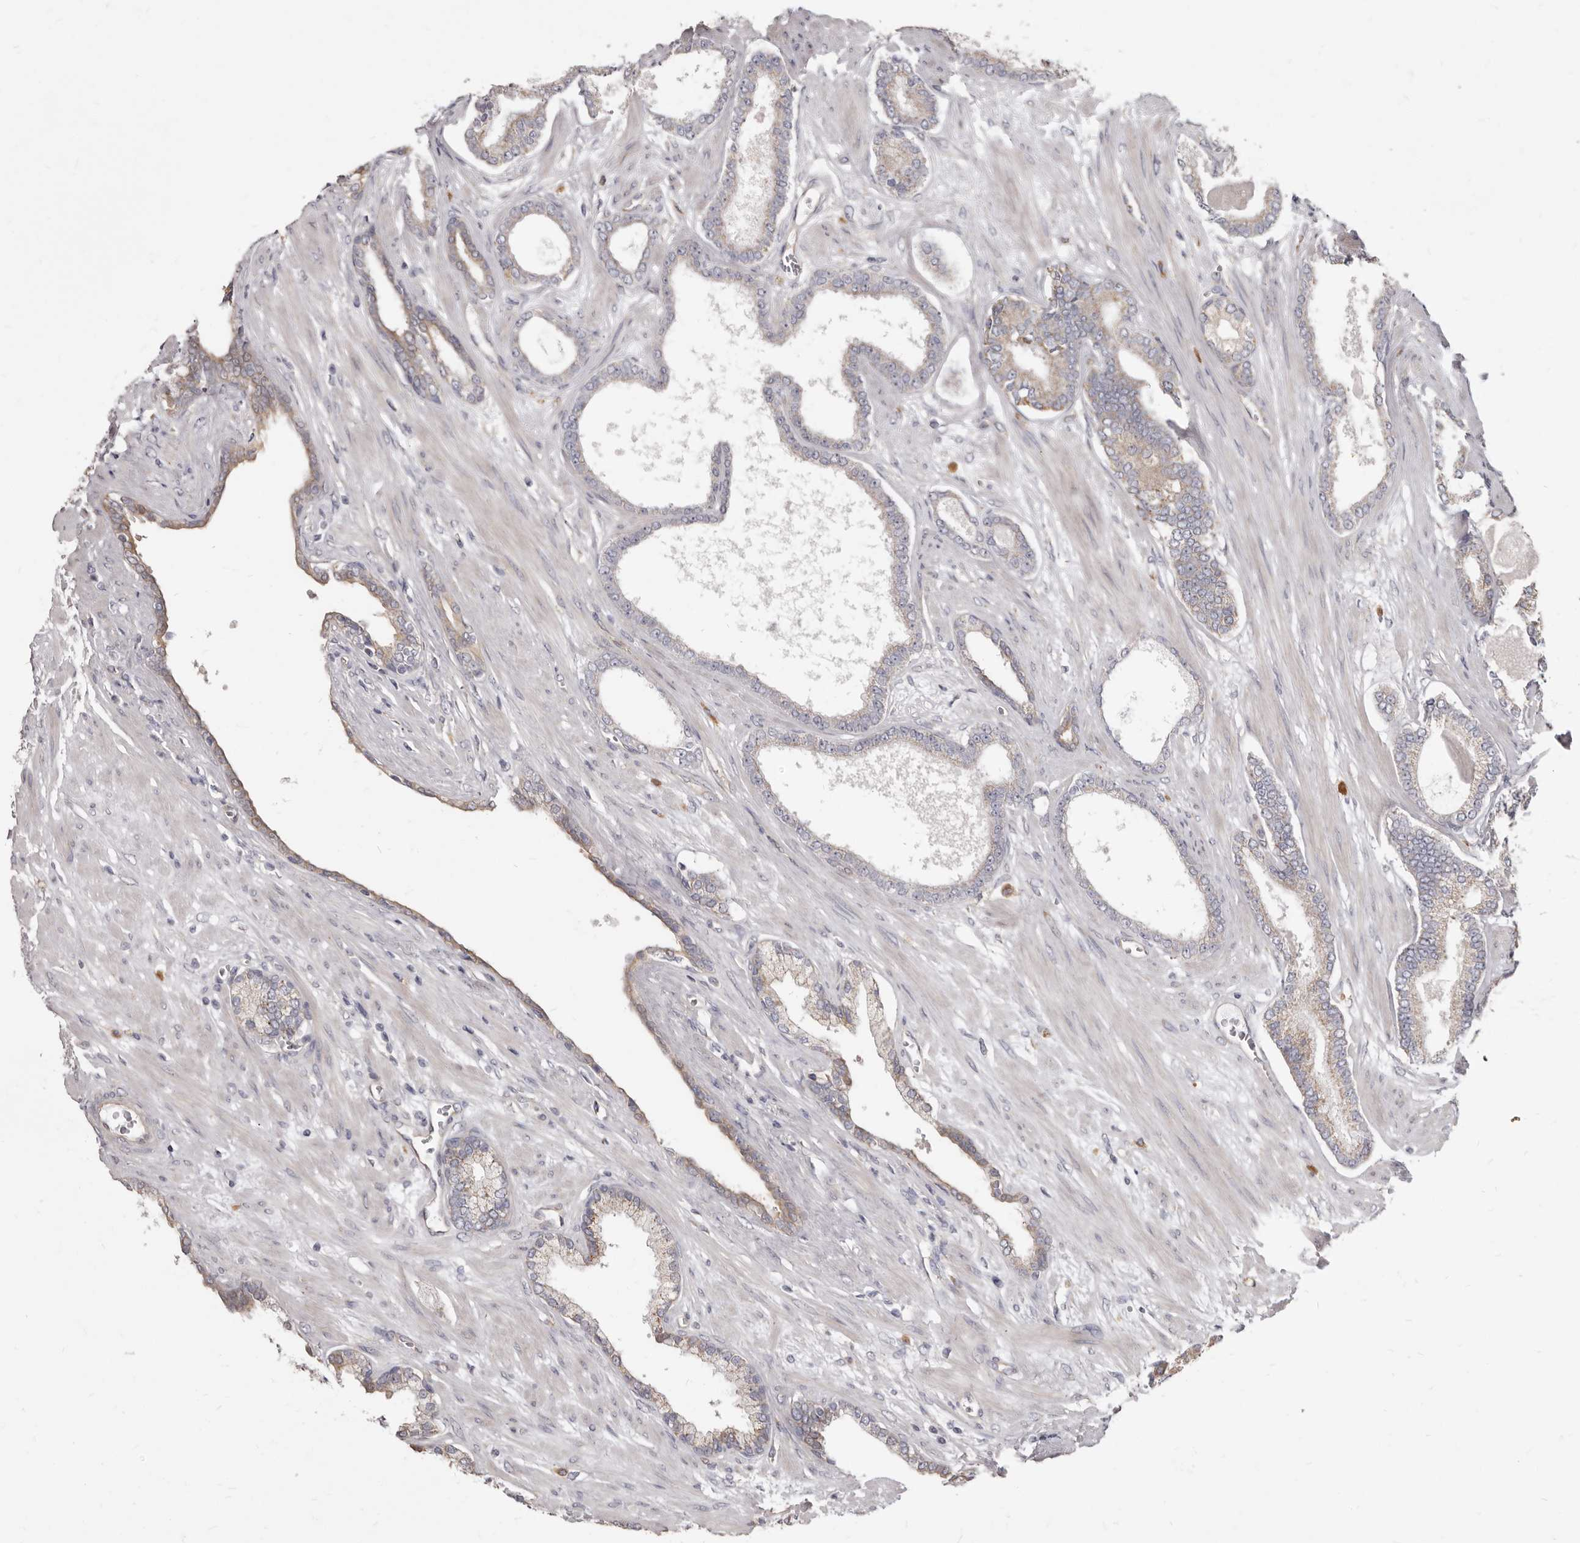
{"staining": {"intensity": "weak", "quantity": "25%-75%", "location": "cytoplasmic/membranous"}, "tissue": "prostate cancer", "cell_type": "Tumor cells", "image_type": "cancer", "snomed": [{"axis": "morphology", "description": "Adenocarcinoma, Low grade"}, {"axis": "topography", "description": "Prostate"}], "caption": "Immunohistochemistry micrograph of neoplastic tissue: prostate cancer (adenocarcinoma (low-grade)) stained using IHC exhibits low levels of weak protein expression localized specifically in the cytoplasmic/membranous of tumor cells, appearing as a cytoplasmic/membranous brown color.", "gene": "FMO2", "patient": {"sex": "male", "age": 70}}